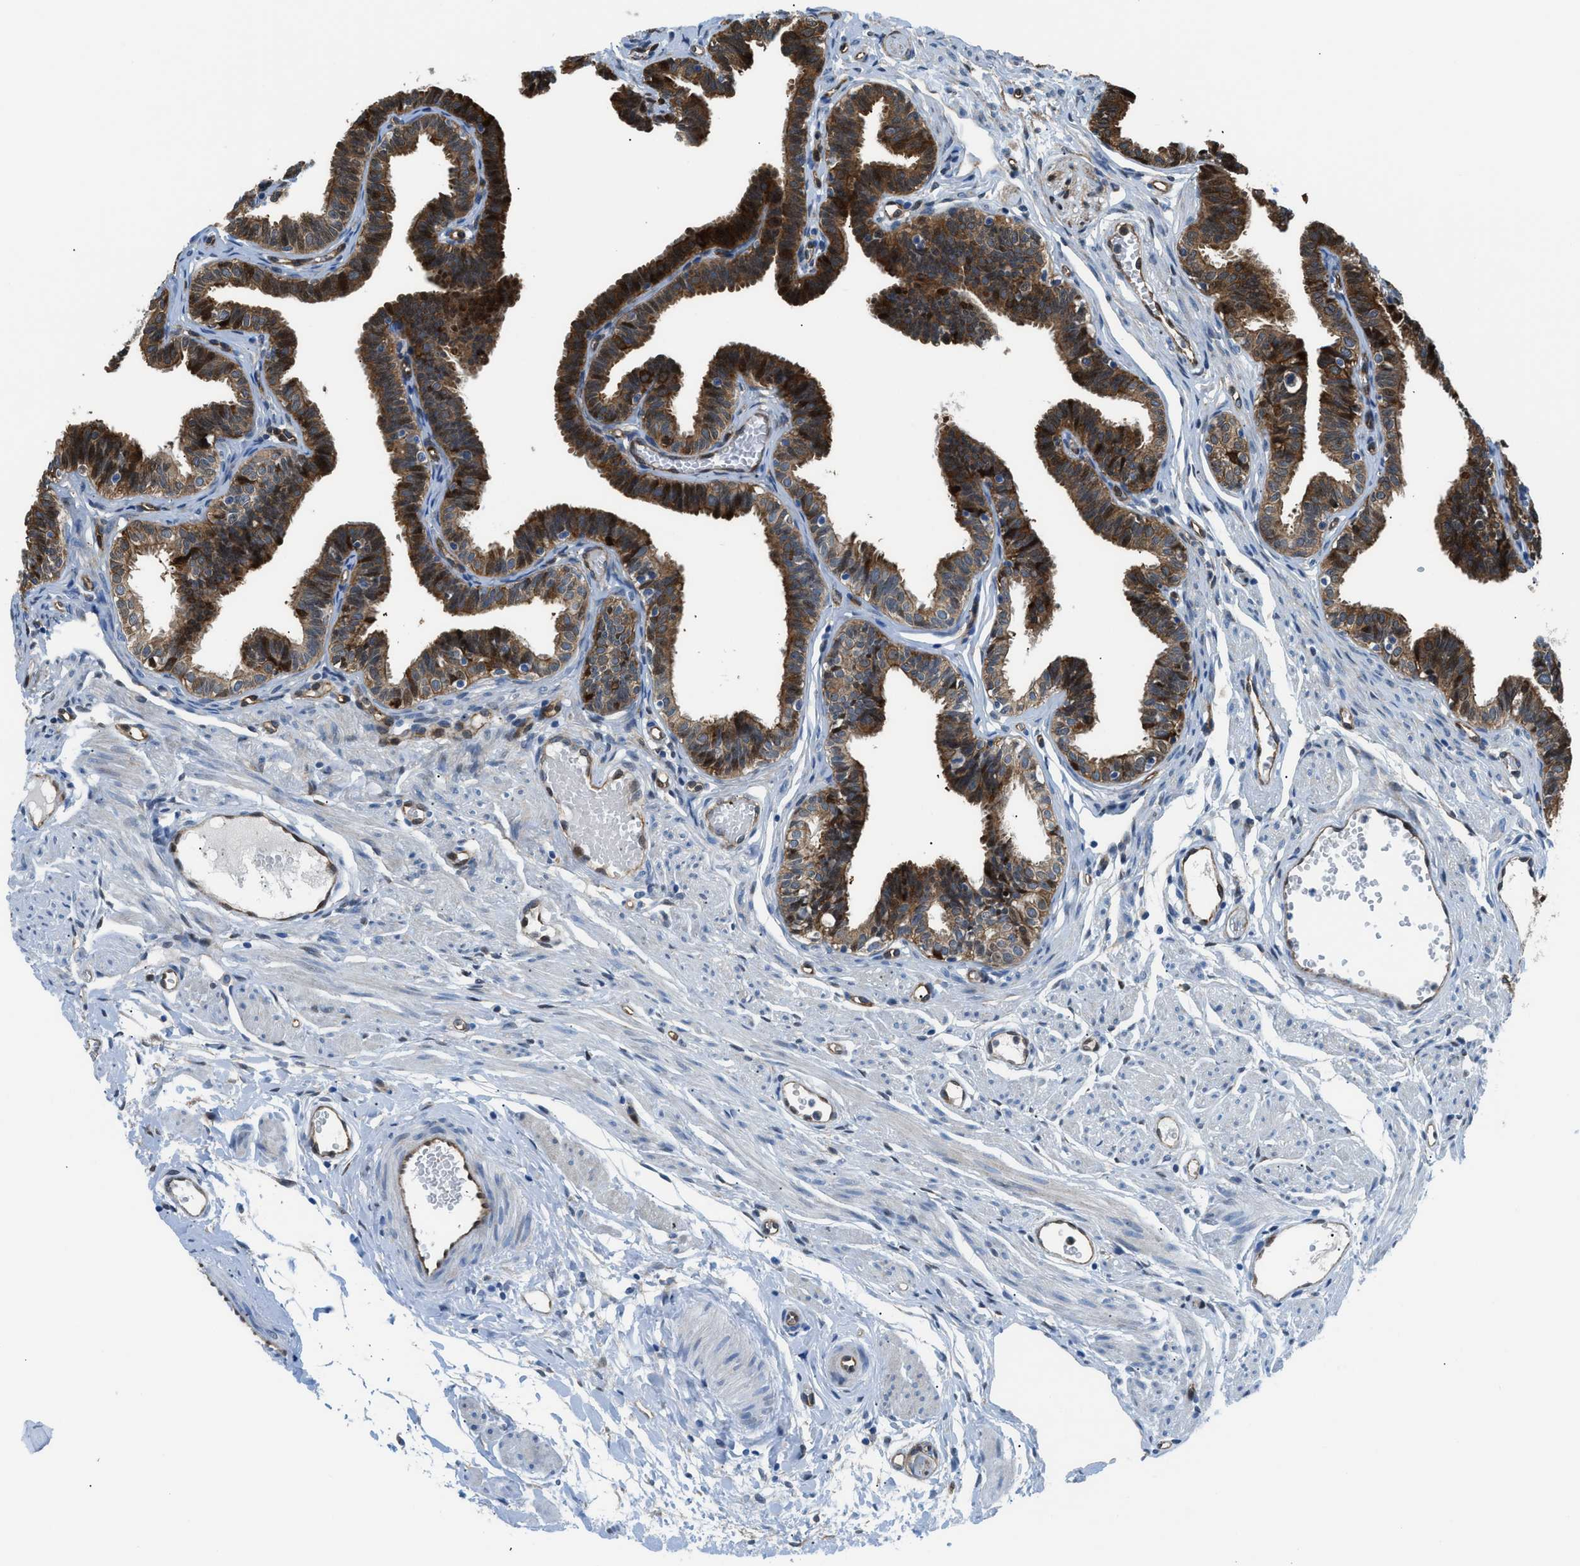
{"staining": {"intensity": "strong", "quantity": ">75%", "location": "cytoplasmic/membranous,nuclear"}, "tissue": "fallopian tube", "cell_type": "Glandular cells", "image_type": "normal", "snomed": [{"axis": "morphology", "description": "Normal tissue, NOS"}, {"axis": "topography", "description": "Fallopian tube"}, {"axis": "topography", "description": "Ovary"}], "caption": "The image shows staining of benign fallopian tube, revealing strong cytoplasmic/membranous,nuclear protein expression (brown color) within glandular cells.", "gene": "YWHAE", "patient": {"sex": "female", "age": 23}}